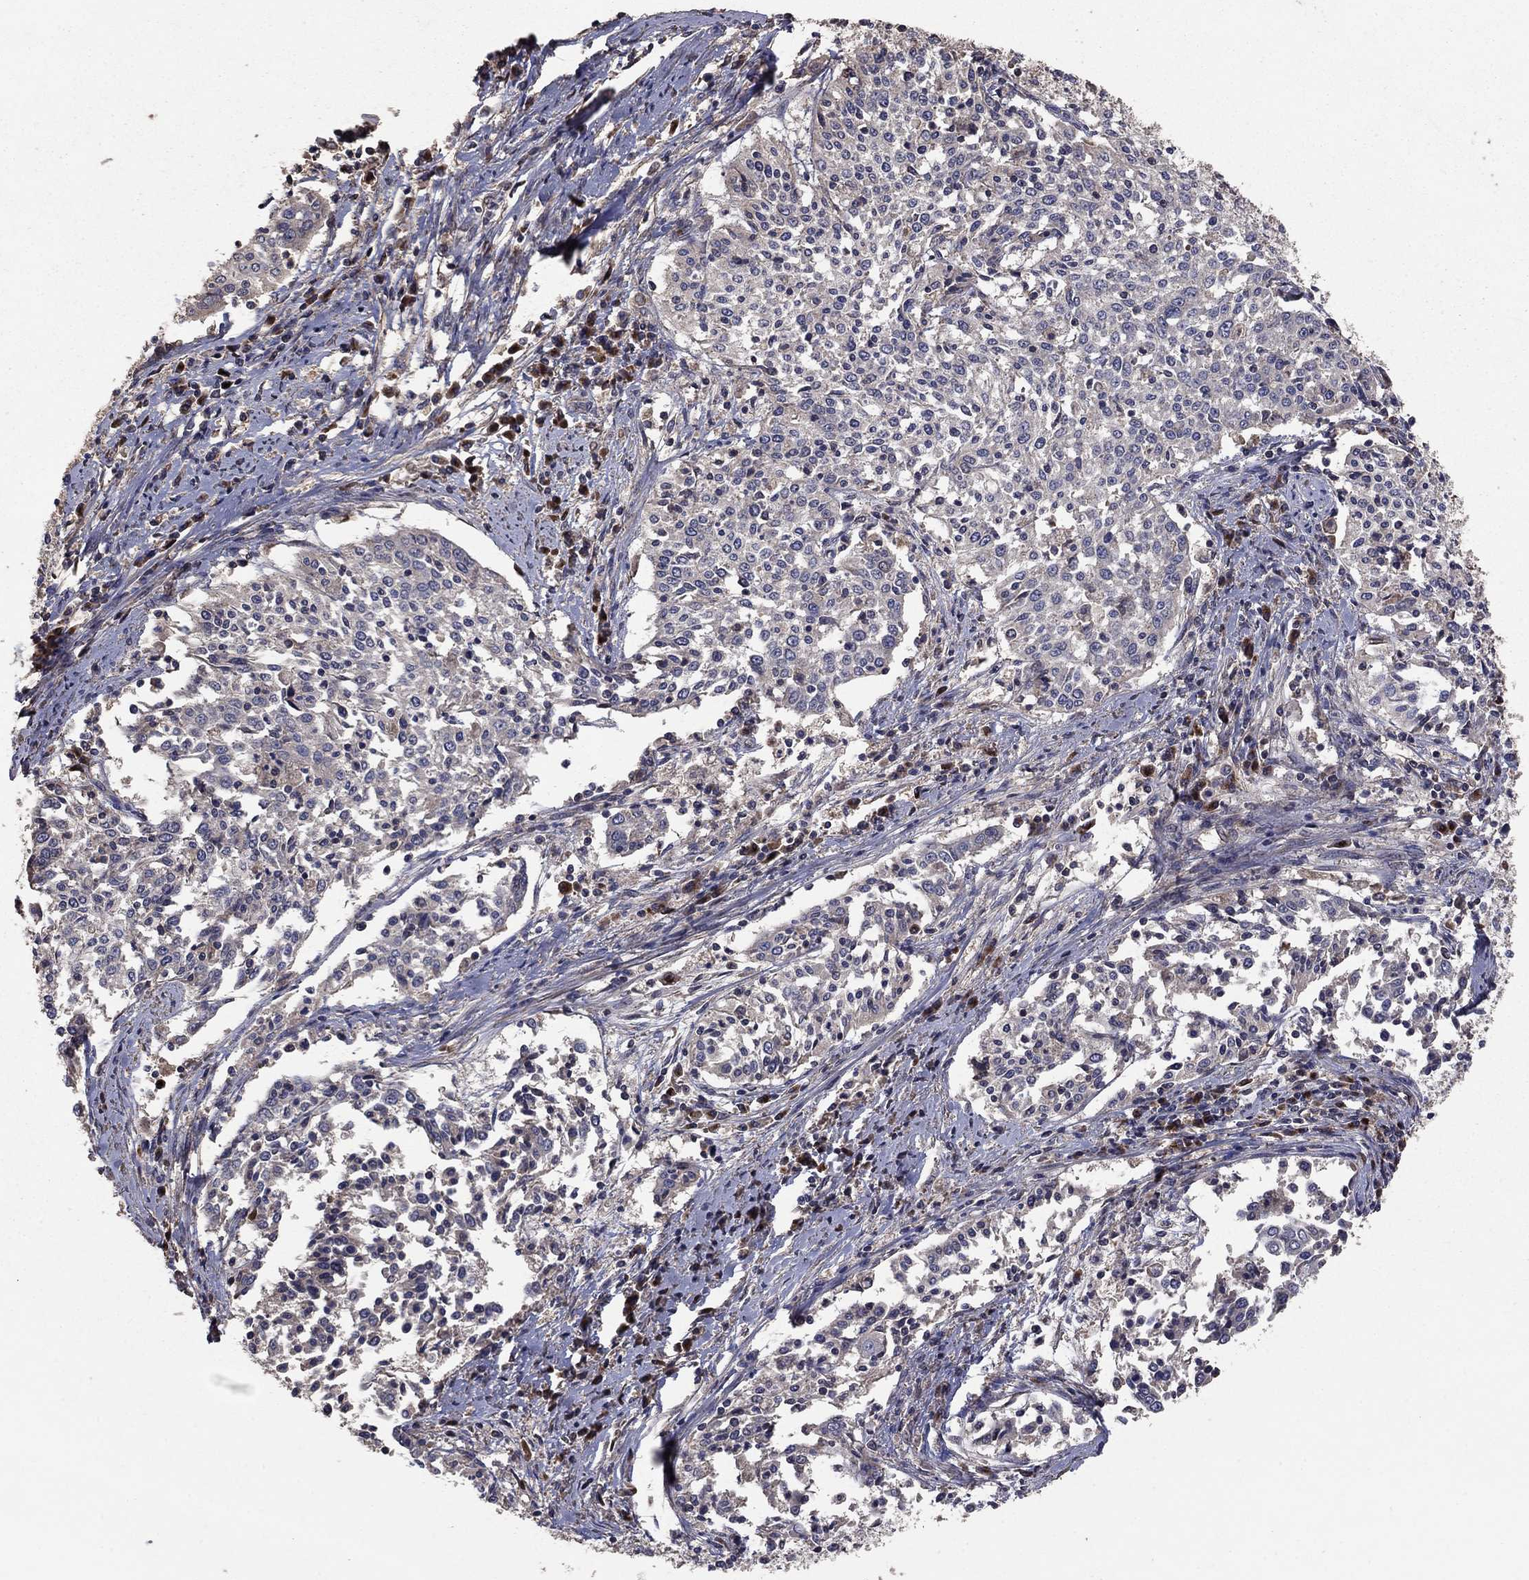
{"staining": {"intensity": "negative", "quantity": "none", "location": "none"}, "tissue": "cervical cancer", "cell_type": "Tumor cells", "image_type": "cancer", "snomed": [{"axis": "morphology", "description": "Squamous cell carcinoma, NOS"}, {"axis": "topography", "description": "Cervix"}], "caption": "Human squamous cell carcinoma (cervical) stained for a protein using immunohistochemistry reveals no staining in tumor cells.", "gene": "FLT4", "patient": {"sex": "female", "age": 41}}